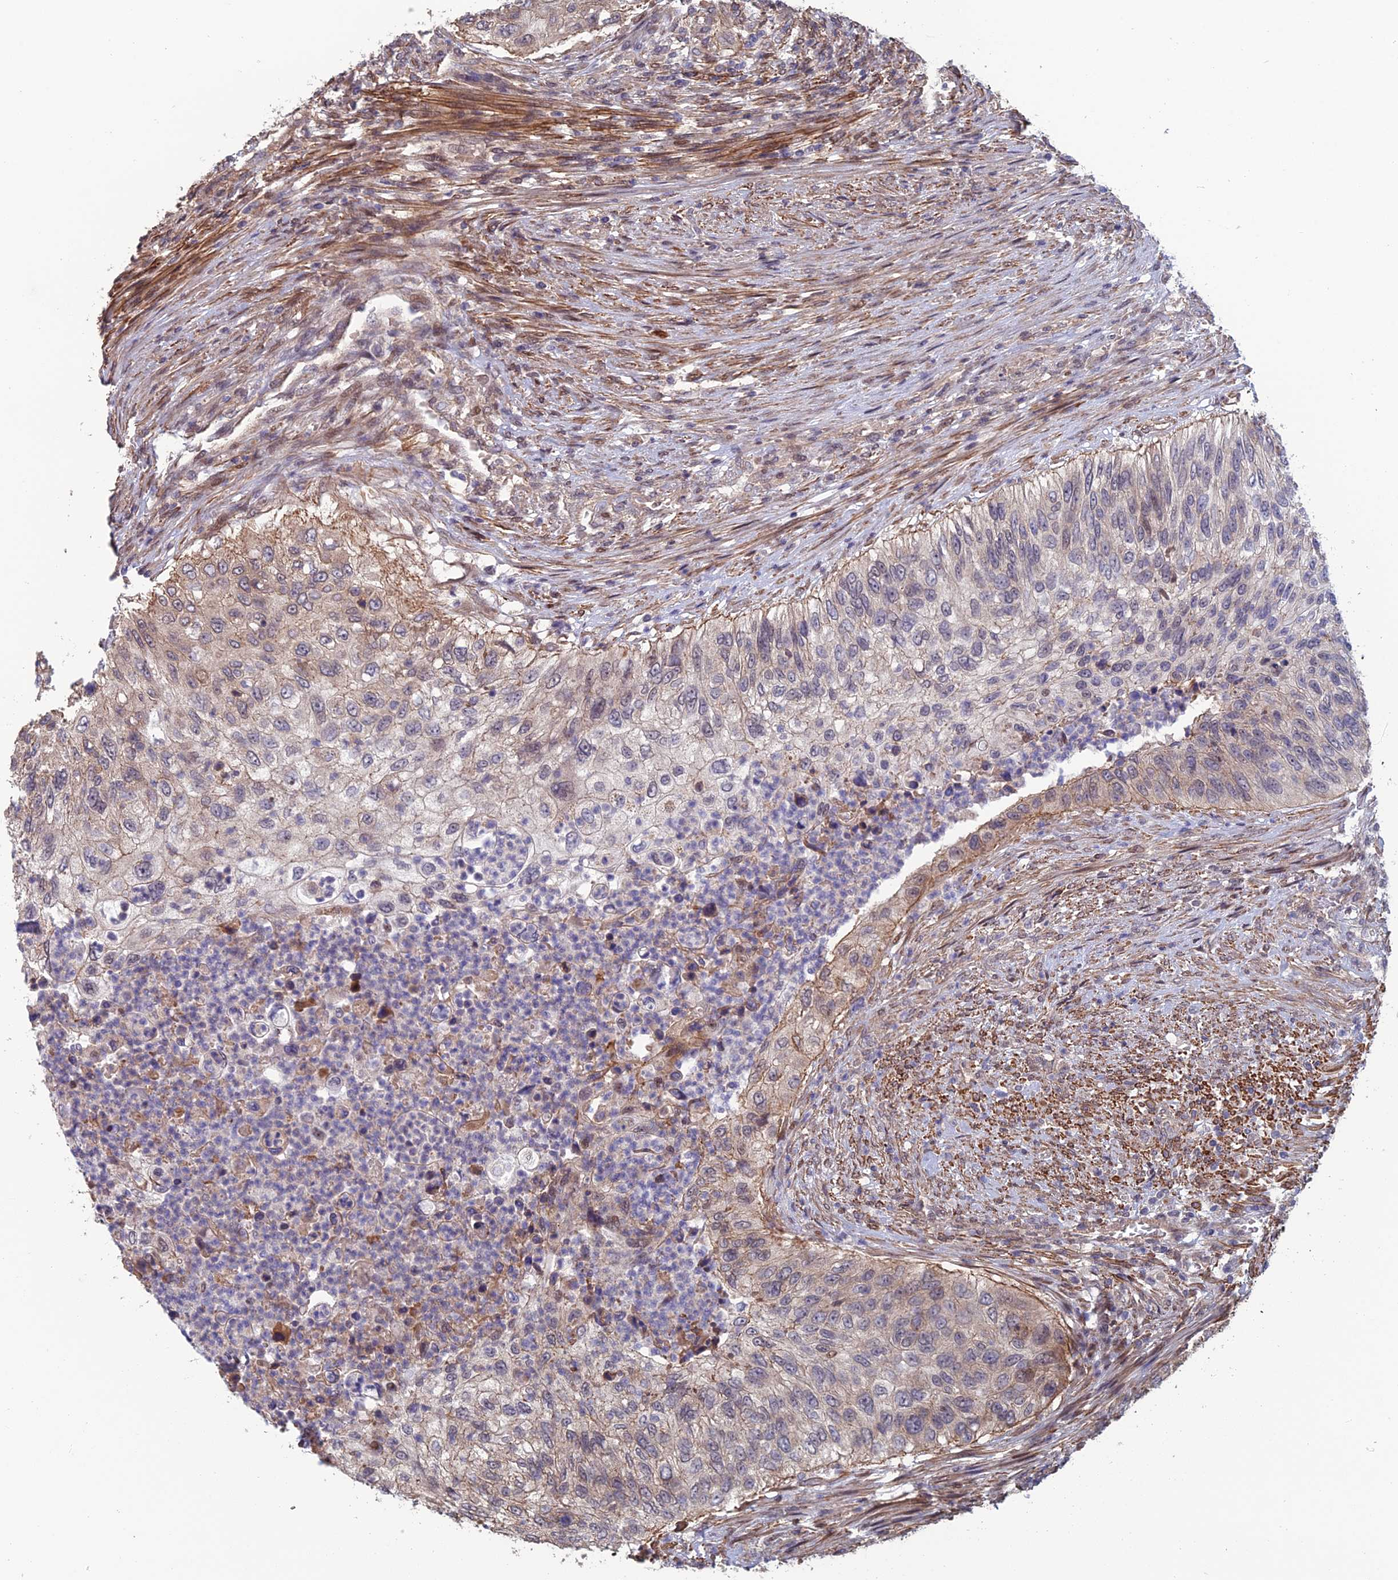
{"staining": {"intensity": "weak", "quantity": "<25%", "location": "cytoplasmic/membranous"}, "tissue": "urothelial cancer", "cell_type": "Tumor cells", "image_type": "cancer", "snomed": [{"axis": "morphology", "description": "Urothelial carcinoma, High grade"}, {"axis": "topography", "description": "Urinary bladder"}], "caption": "DAB immunohistochemical staining of human urothelial cancer shows no significant positivity in tumor cells.", "gene": "CCDC183", "patient": {"sex": "female", "age": 60}}